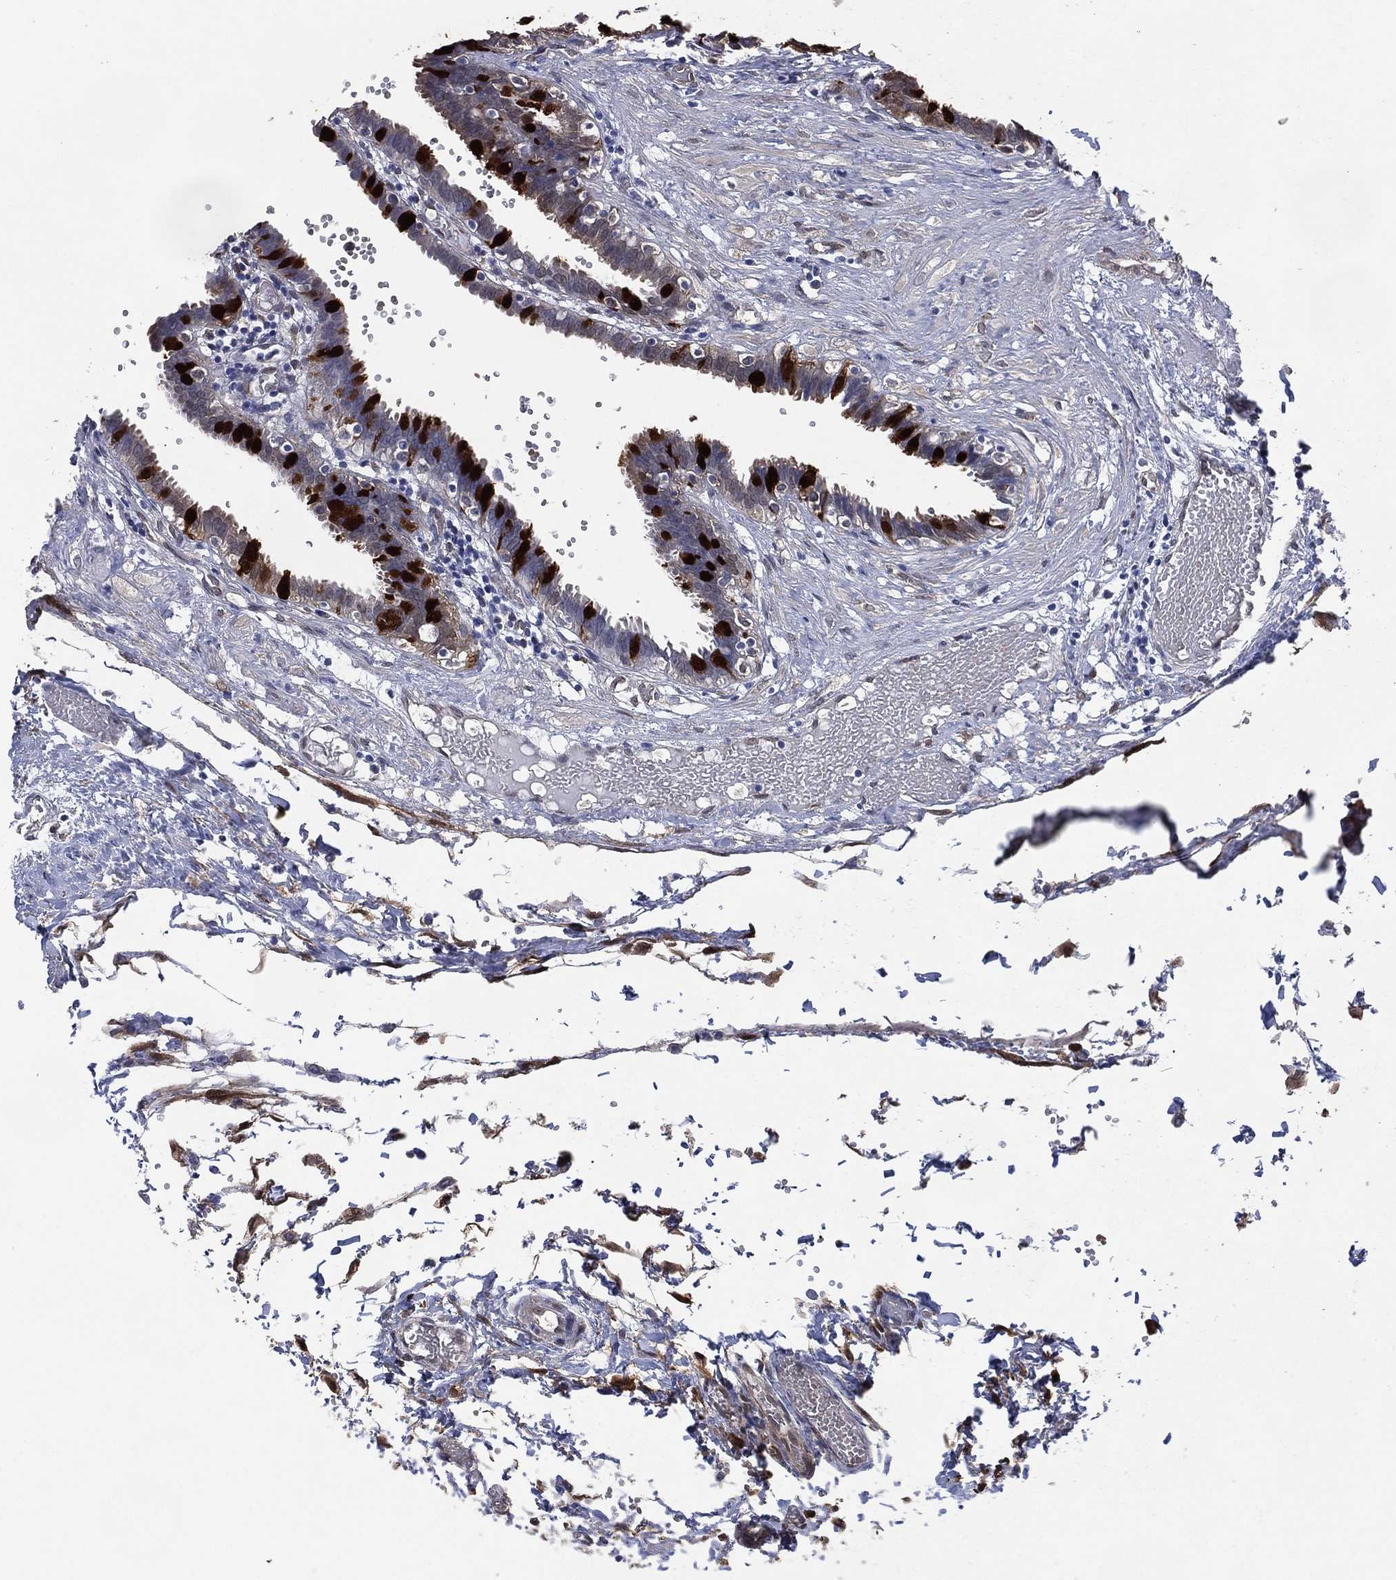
{"staining": {"intensity": "strong", "quantity": "25%-75%", "location": "cytoplasmic/membranous,nuclear"}, "tissue": "fallopian tube", "cell_type": "Glandular cells", "image_type": "normal", "snomed": [{"axis": "morphology", "description": "Normal tissue, NOS"}, {"axis": "topography", "description": "Fallopian tube"}], "caption": "Protein staining of normal fallopian tube displays strong cytoplasmic/membranous,nuclear expression in about 25%-75% of glandular cells. The protein is shown in brown color, while the nuclei are stained blue.", "gene": "AK1", "patient": {"sex": "female", "age": 37}}